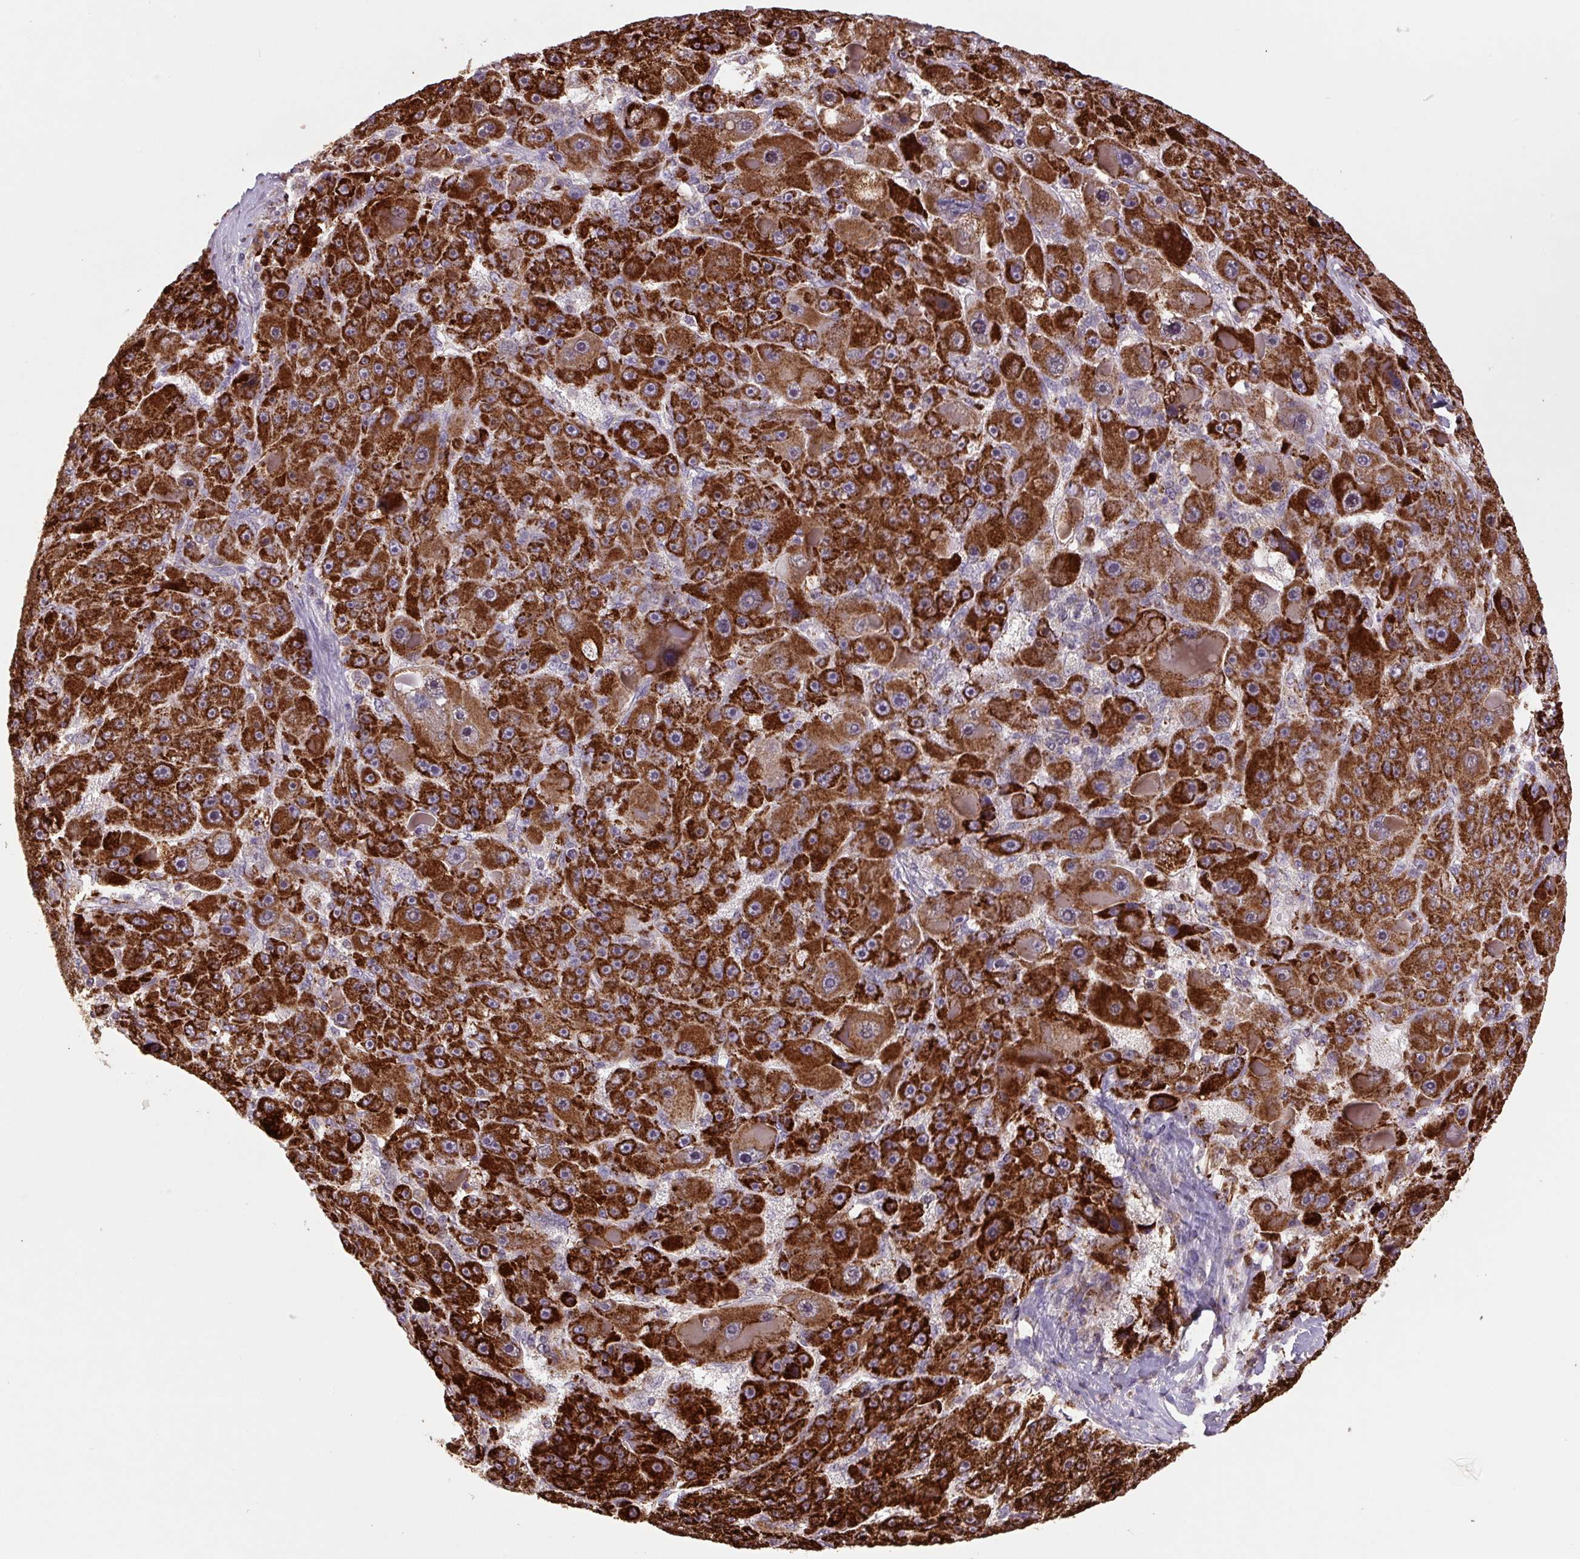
{"staining": {"intensity": "strong", "quantity": ">75%", "location": "cytoplasmic/membranous"}, "tissue": "liver cancer", "cell_type": "Tumor cells", "image_type": "cancer", "snomed": [{"axis": "morphology", "description": "Carcinoma, Hepatocellular, NOS"}, {"axis": "topography", "description": "Liver"}], "caption": "Protein expression by immunohistochemistry shows strong cytoplasmic/membranous positivity in approximately >75% of tumor cells in liver cancer. (IHC, brightfield microscopy, high magnification).", "gene": "TMEM160", "patient": {"sex": "male", "age": 76}}